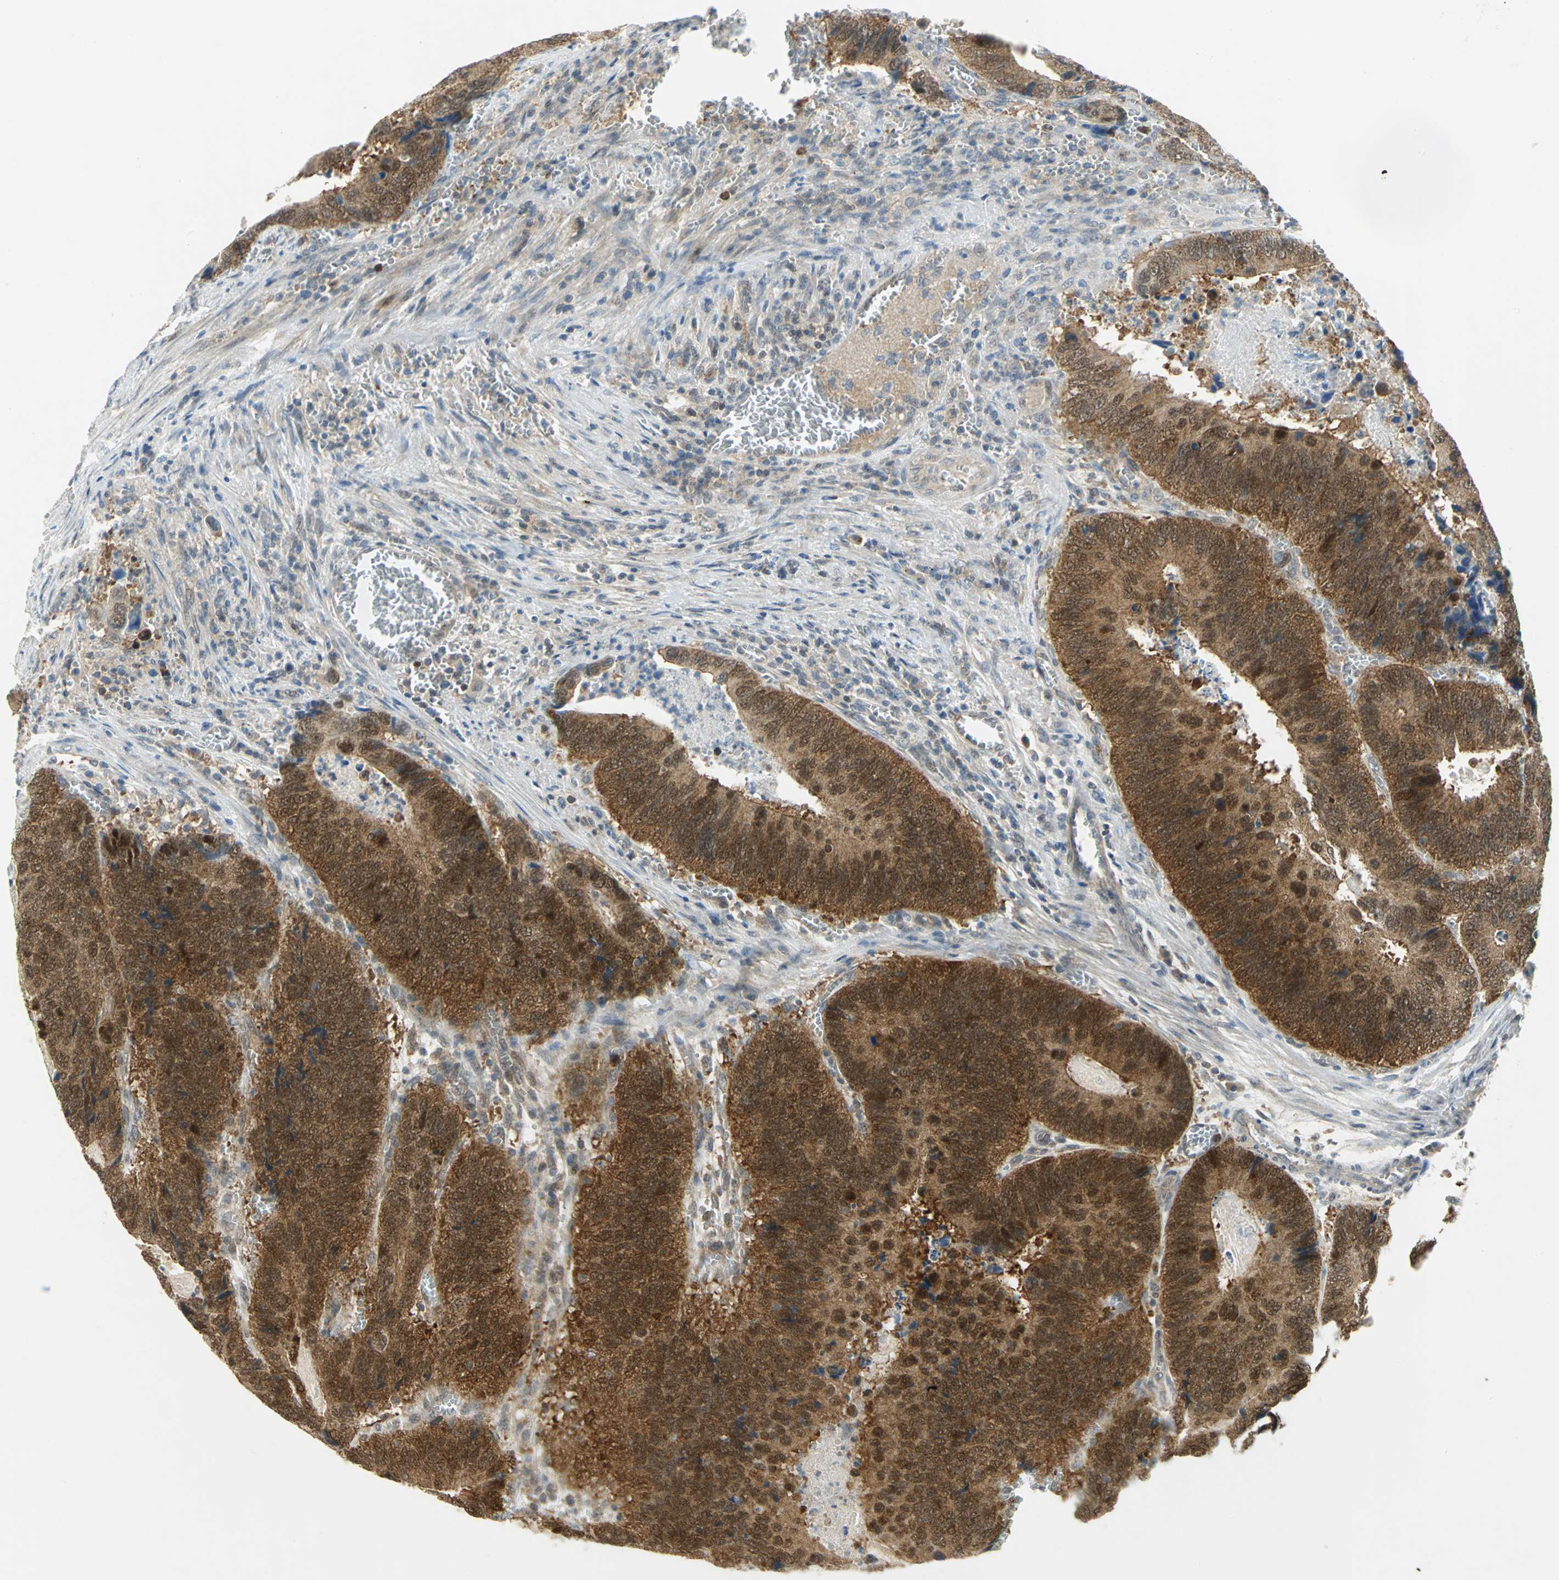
{"staining": {"intensity": "strong", "quantity": ">75%", "location": "cytoplasmic/membranous,nuclear"}, "tissue": "colorectal cancer", "cell_type": "Tumor cells", "image_type": "cancer", "snomed": [{"axis": "morphology", "description": "Adenocarcinoma, NOS"}, {"axis": "topography", "description": "Colon"}], "caption": "A brown stain shows strong cytoplasmic/membranous and nuclear positivity of a protein in adenocarcinoma (colorectal) tumor cells. Nuclei are stained in blue.", "gene": "PPIA", "patient": {"sex": "male", "age": 72}}